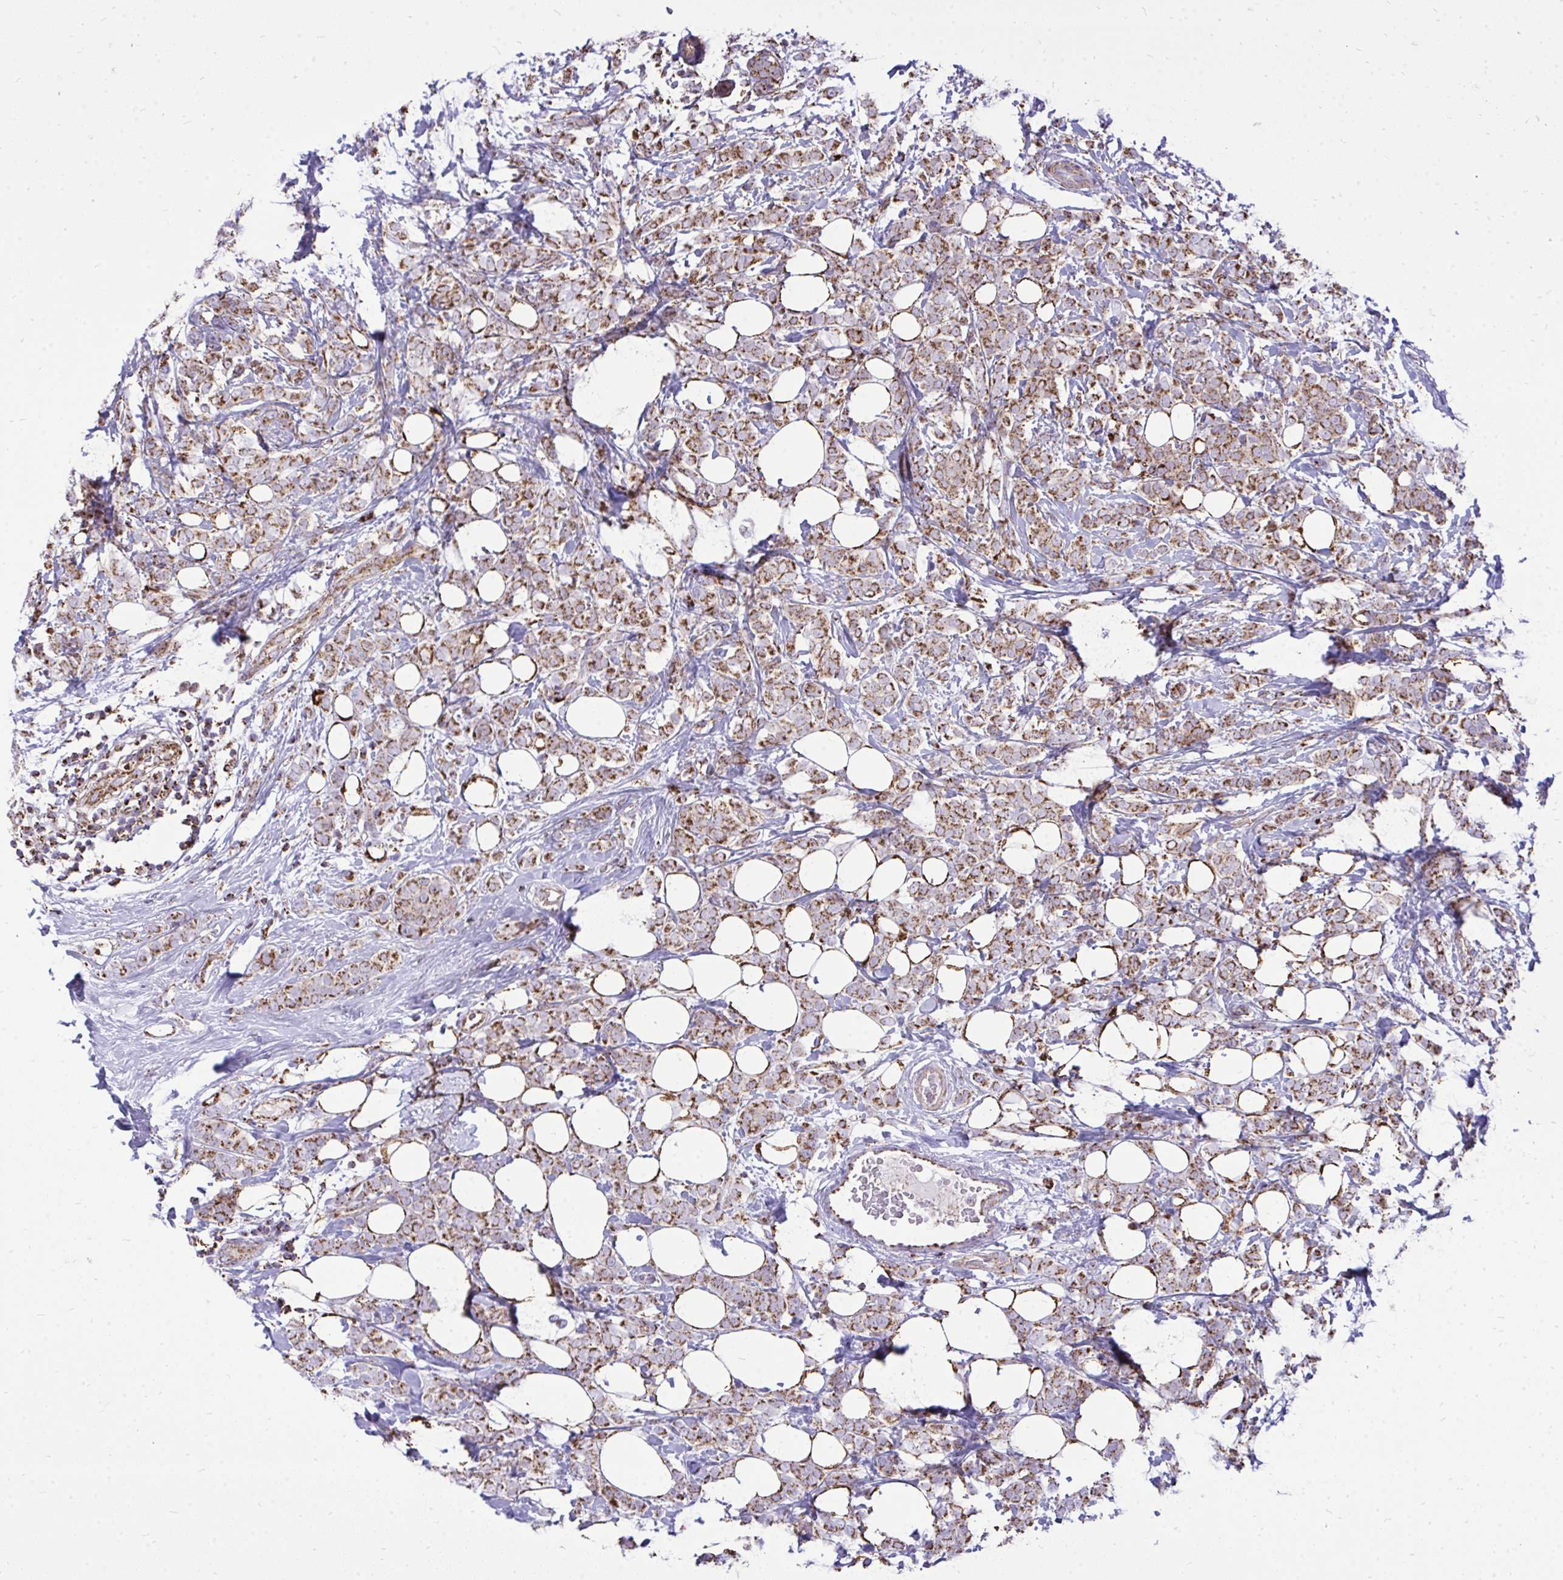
{"staining": {"intensity": "moderate", "quantity": ">75%", "location": "cytoplasmic/membranous"}, "tissue": "breast cancer", "cell_type": "Tumor cells", "image_type": "cancer", "snomed": [{"axis": "morphology", "description": "Lobular carcinoma"}, {"axis": "topography", "description": "Breast"}], "caption": "Brown immunohistochemical staining in human breast lobular carcinoma displays moderate cytoplasmic/membranous expression in about >75% of tumor cells.", "gene": "SPTBN2", "patient": {"sex": "female", "age": 49}}